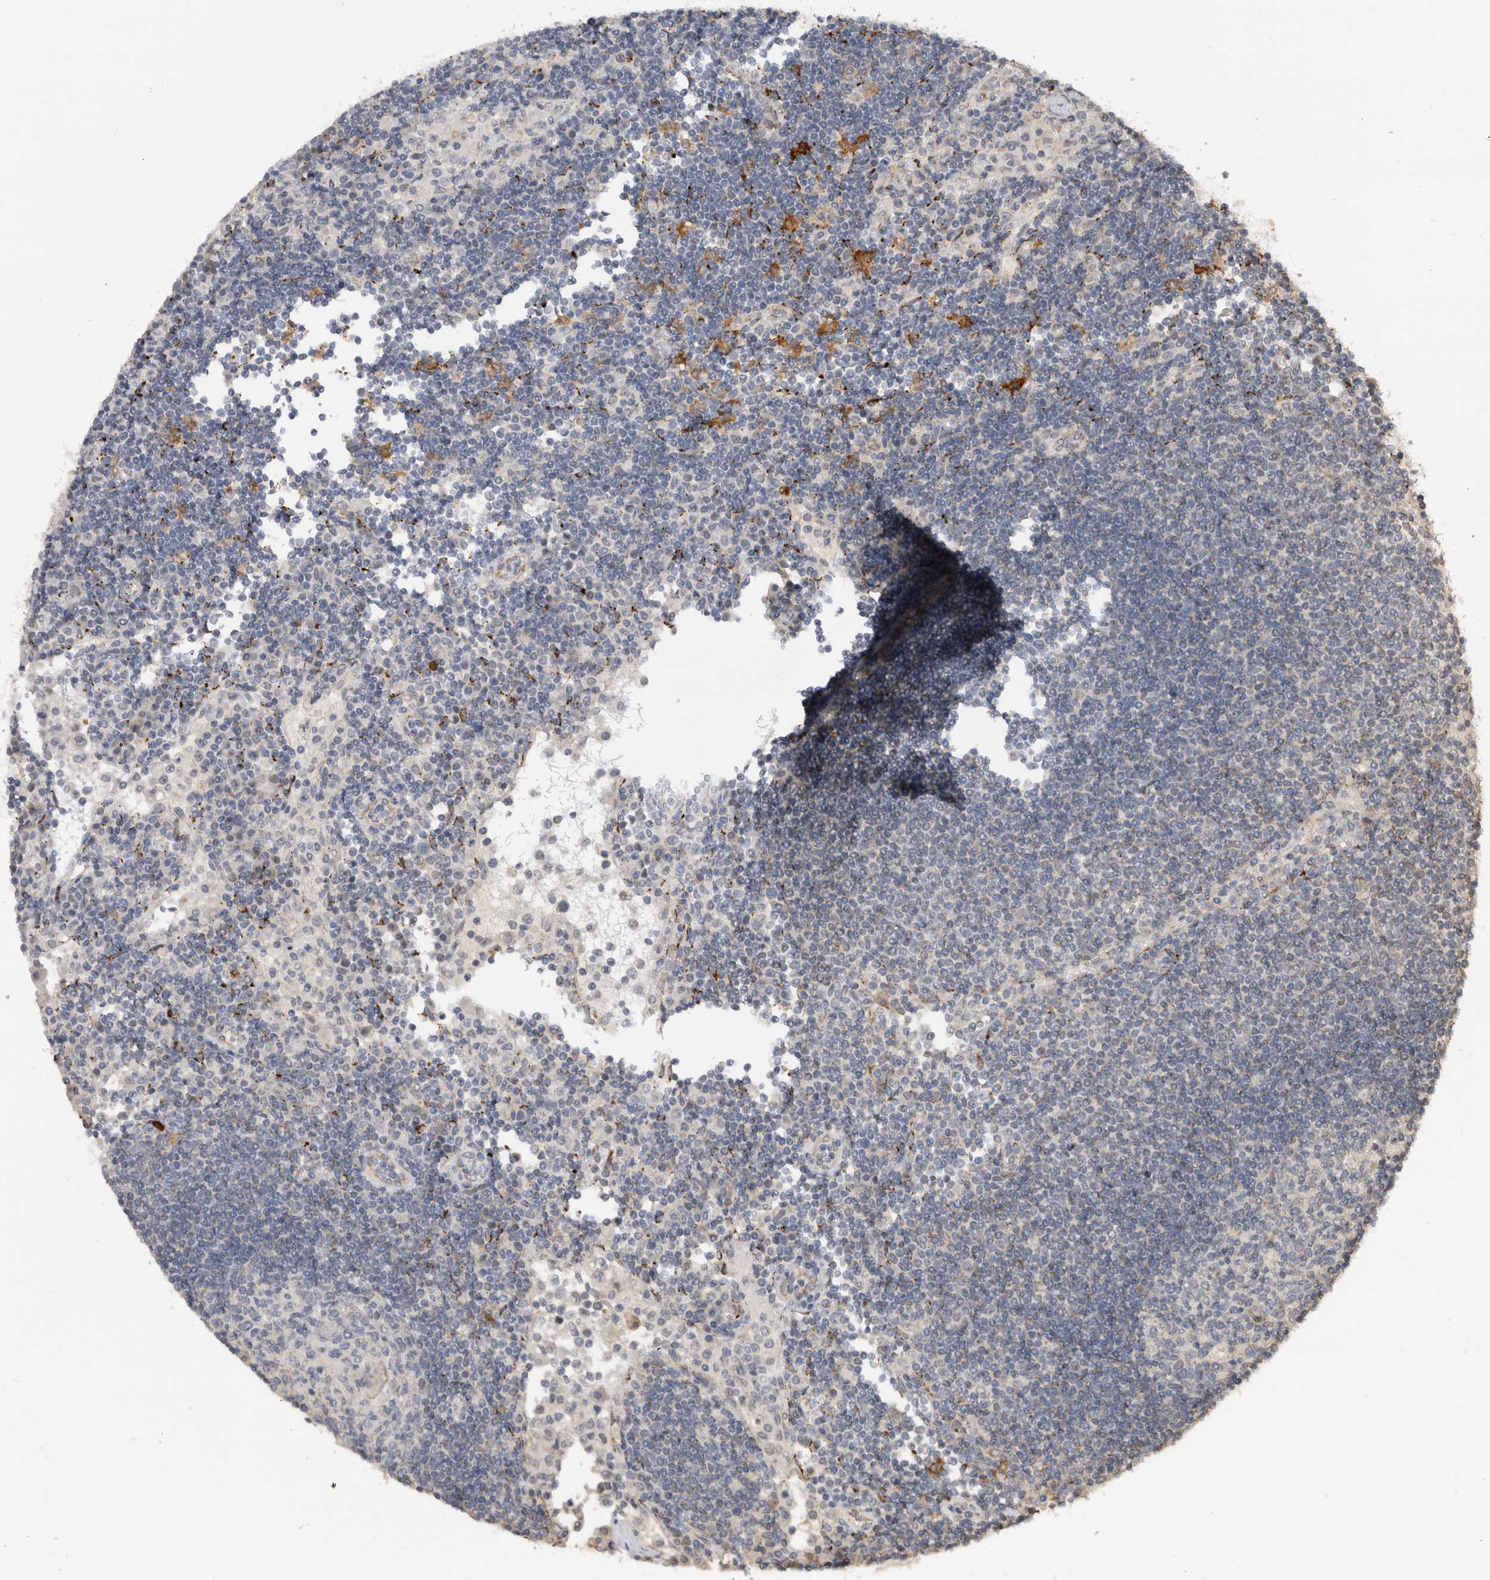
{"staining": {"intensity": "negative", "quantity": "none", "location": "none"}, "tissue": "lymph node", "cell_type": "Germinal center cells", "image_type": "normal", "snomed": [{"axis": "morphology", "description": "Normal tissue, NOS"}, {"axis": "topography", "description": "Lymph node"}], "caption": "IHC histopathology image of unremarkable human lymph node stained for a protein (brown), which demonstrates no positivity in germinal center cells.", "gene": "DYRK2", "patient": {"sex": "female", "age": 53}}